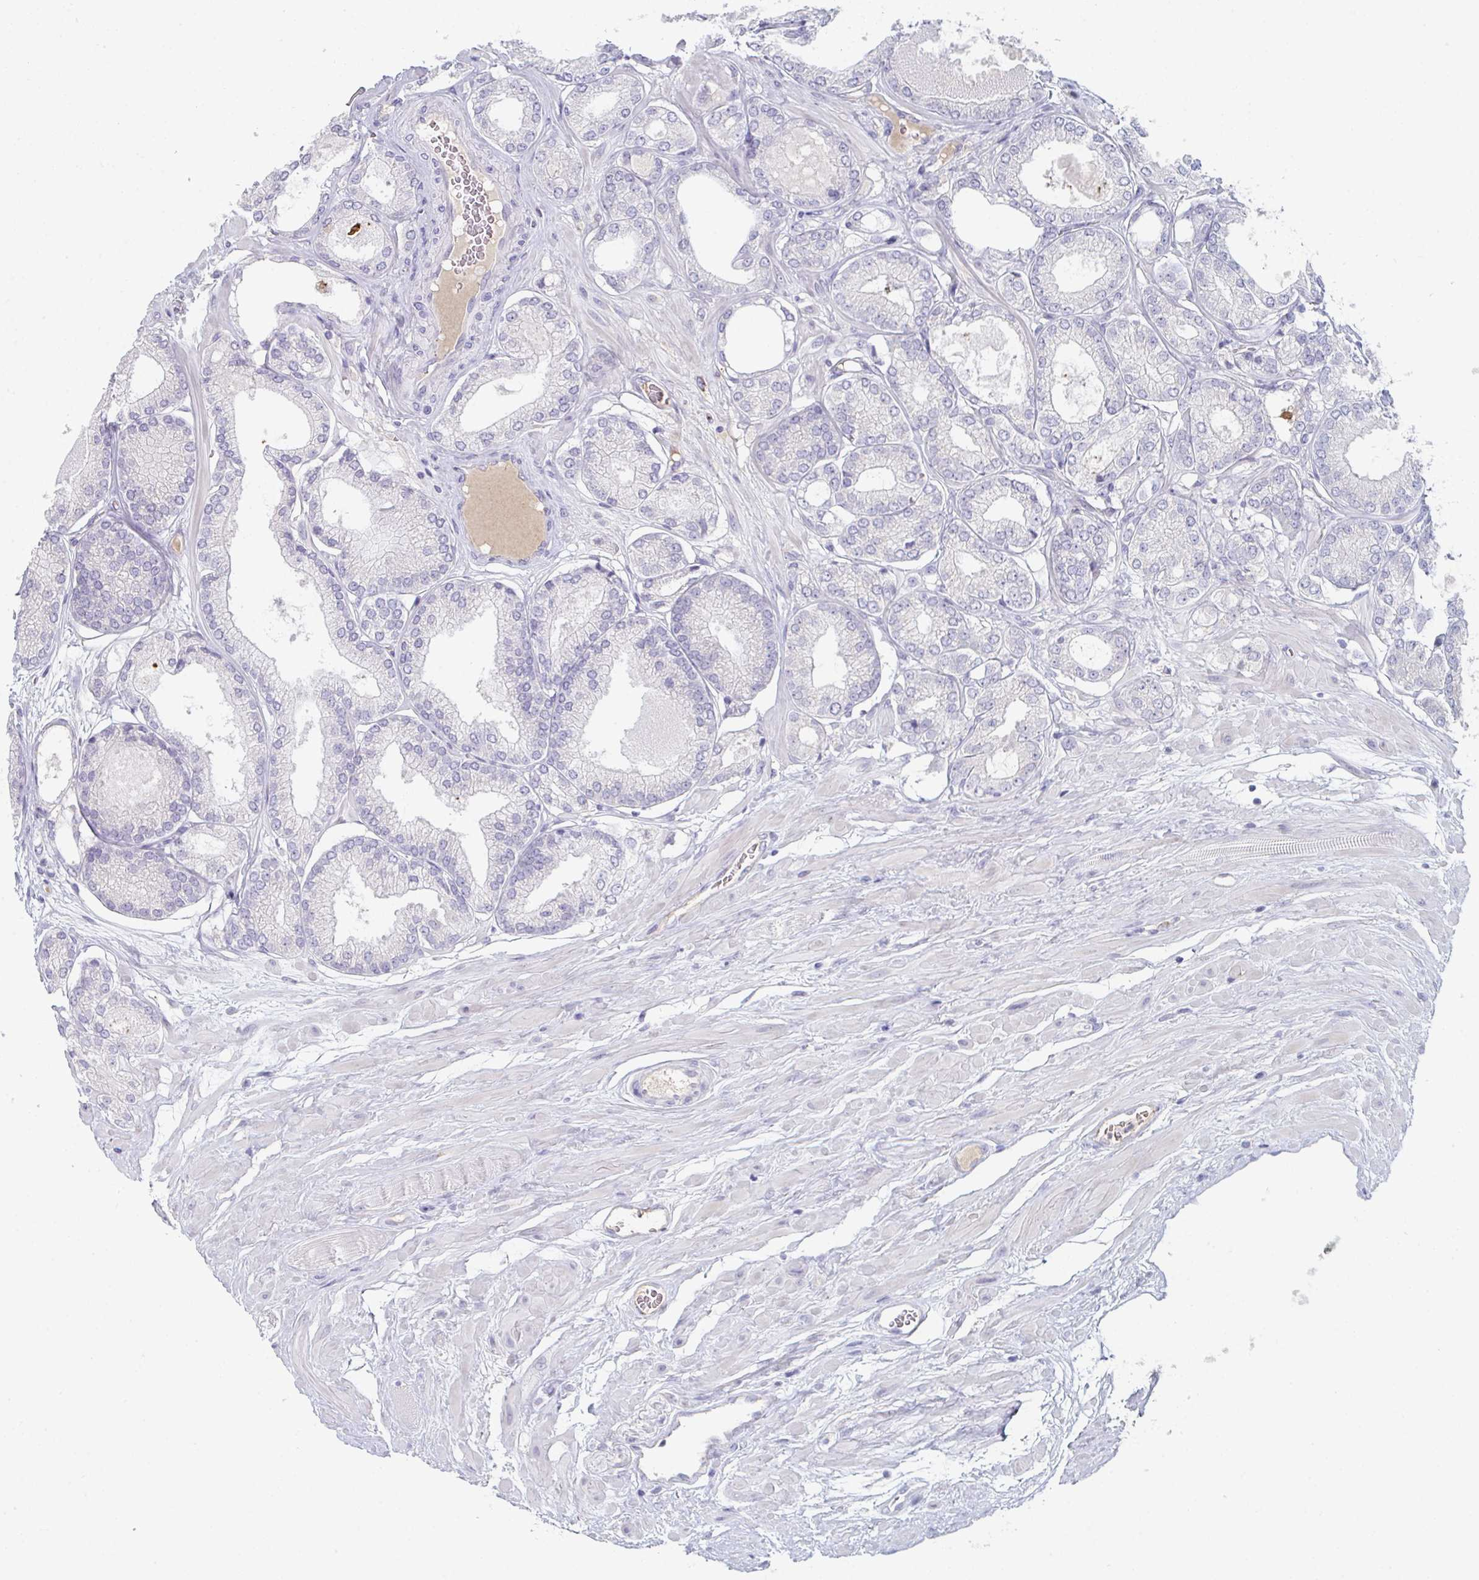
{"staining": {"intensity": "negative", "quantity": "none", "location": "none"}, "tissue": "prostate cancer", "cell_type": "Tumor cells", "image_type": "cancer", "snomed": [{"axis": "morphology", "description": "Adenocarcinoma, High grade"}, {"axis": "topography", "description": "Prostate"}], "caption": "IHC of prostate cancer displays no positivity in tumor cells. (DAB (3,3'-diaminobenzidine) IHC with hematoxylin counter stain).", "gene": "ADAM21", "patient": {"sex": "male", "age": 68}}